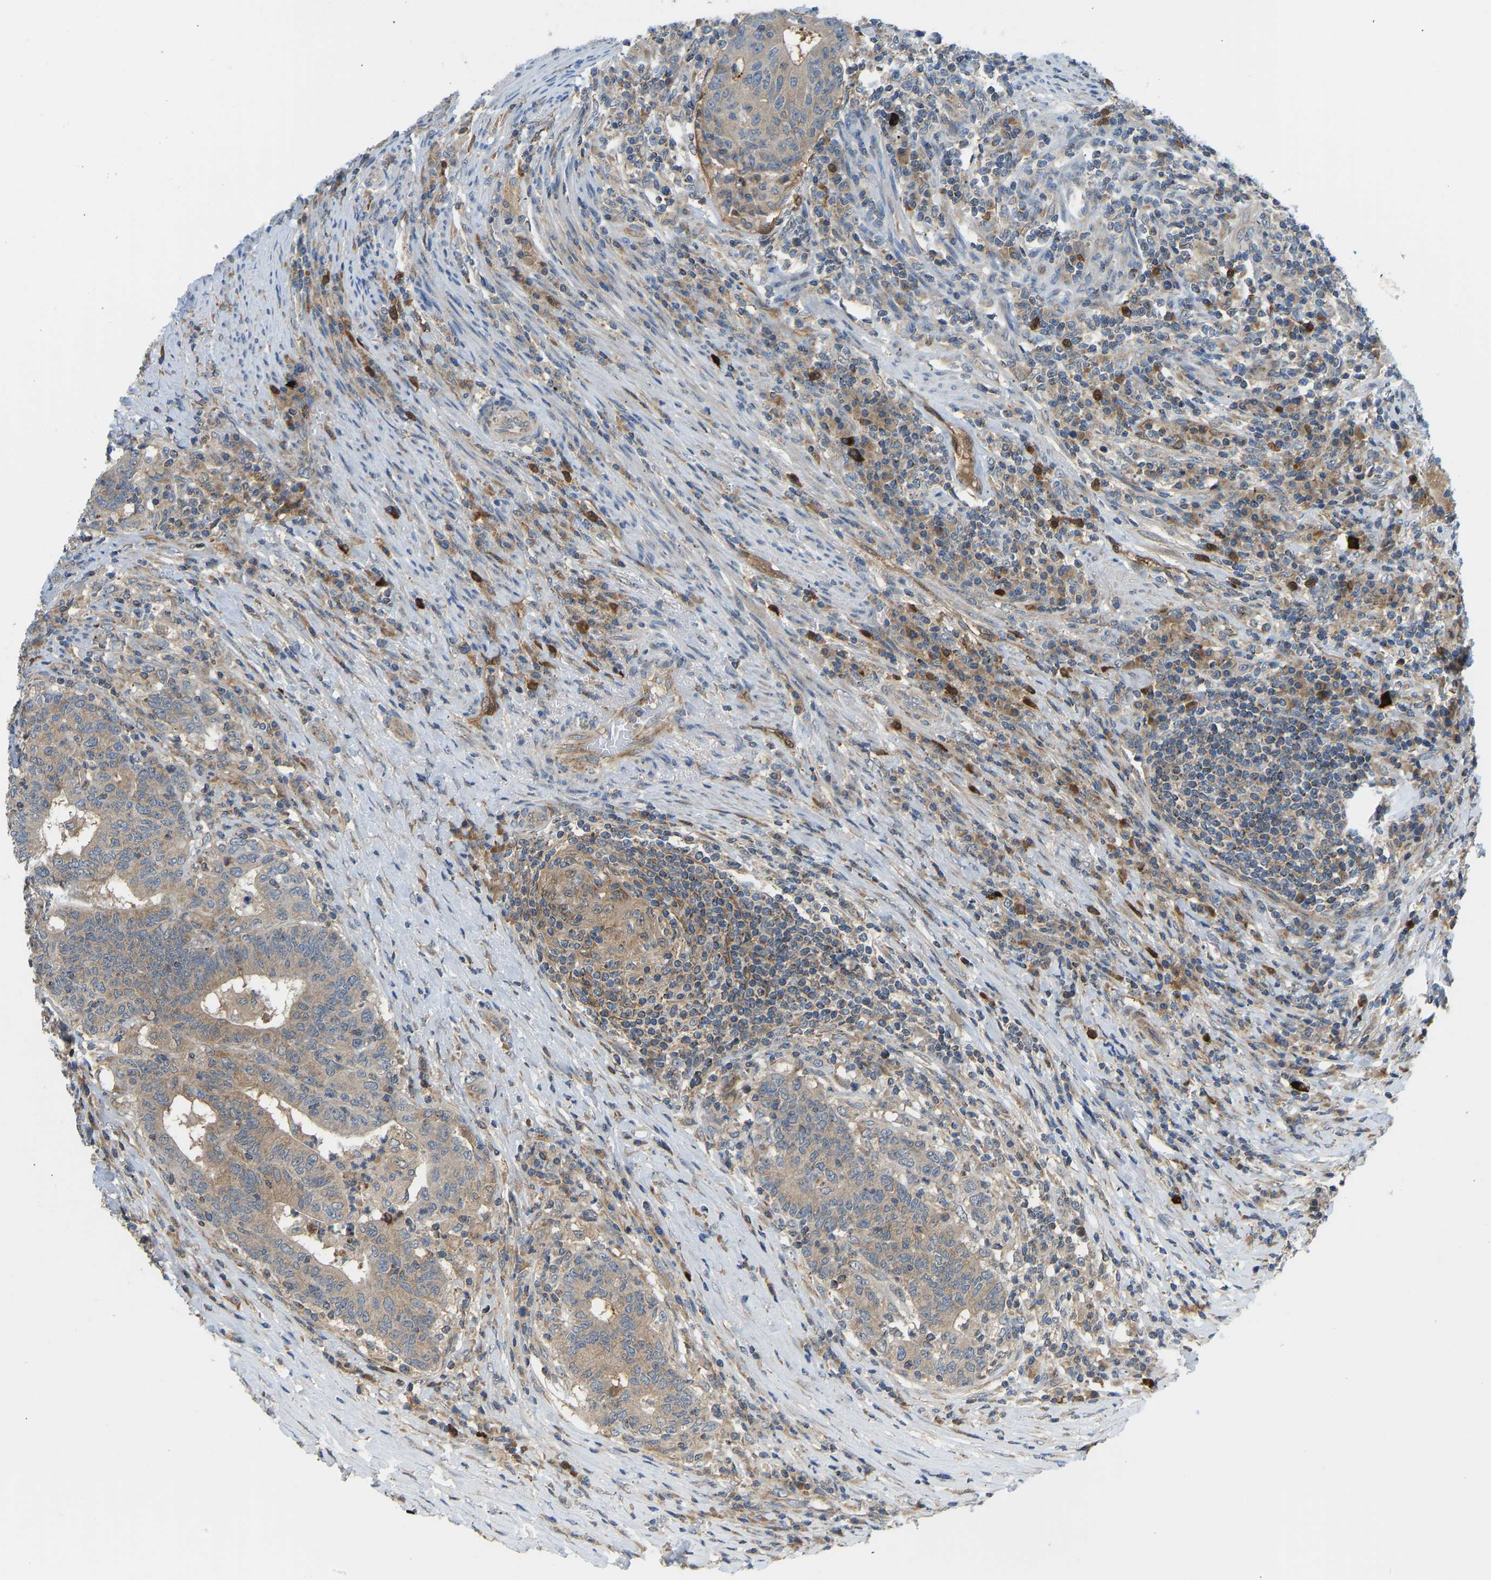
{"staining": {"intensity": "moderate", "quantity": ">75%", "location": "cytoplasmic/membranous"}, "tissue": "colorectal cancer", "cell_type": "Tumor cells", "image_type": "cancer", "snomed": [{"axis": "morphology", "description": "Normal tissue, NOS"}, {"axis": "morphology", "description": "Adenocarcinoma, NOS"}, {"axis": "topography", "description": "Colon"}], "caption": "Protein staining of adenocarcinoma (colorectal) tissue exhibits moderate cytoplasmic/membranous positivity in approximately >75% of tumor cells.", "gene": "RBP1", "patient": {"sex": "female", "age": 75}}